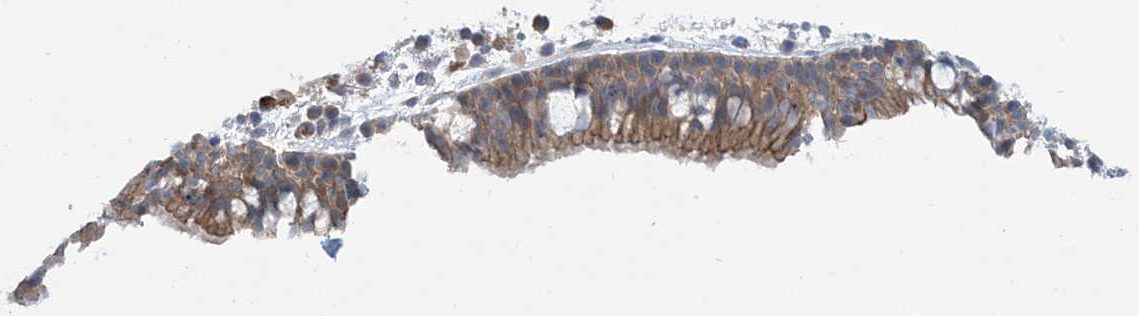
{"staining": {"intensity": "moderate", "quantity": "25%-75%", "location": "cytoplasmic/membranous"}, "tissue": "nasopharynx", "cell_type": "Respiratory epithelial cells", "image_type": "normal", "snomed": [{"axis": "morphology", "description": "Normal tissue, NOS"}, {"axis": "morphology", "description": "Inflammation, NOS"}, {"axis": "morphology", "description": "Malignant melanoma, Metastatic site"}, {"axis": "topography", "description": "Nasopharynx"}], "caption": "Immunohistochemistry (IHC) (DAB) staining of normal nasopharynx exhibits moderate cytoplasmic/membranous protein positivity in about 25%-75% of respiratory epithelial cells. (DAB IHC, brown staining for protein, blue staining for nuclei).", "gene": "AOC1", "patient": {"sex": "male", "age": 70}}